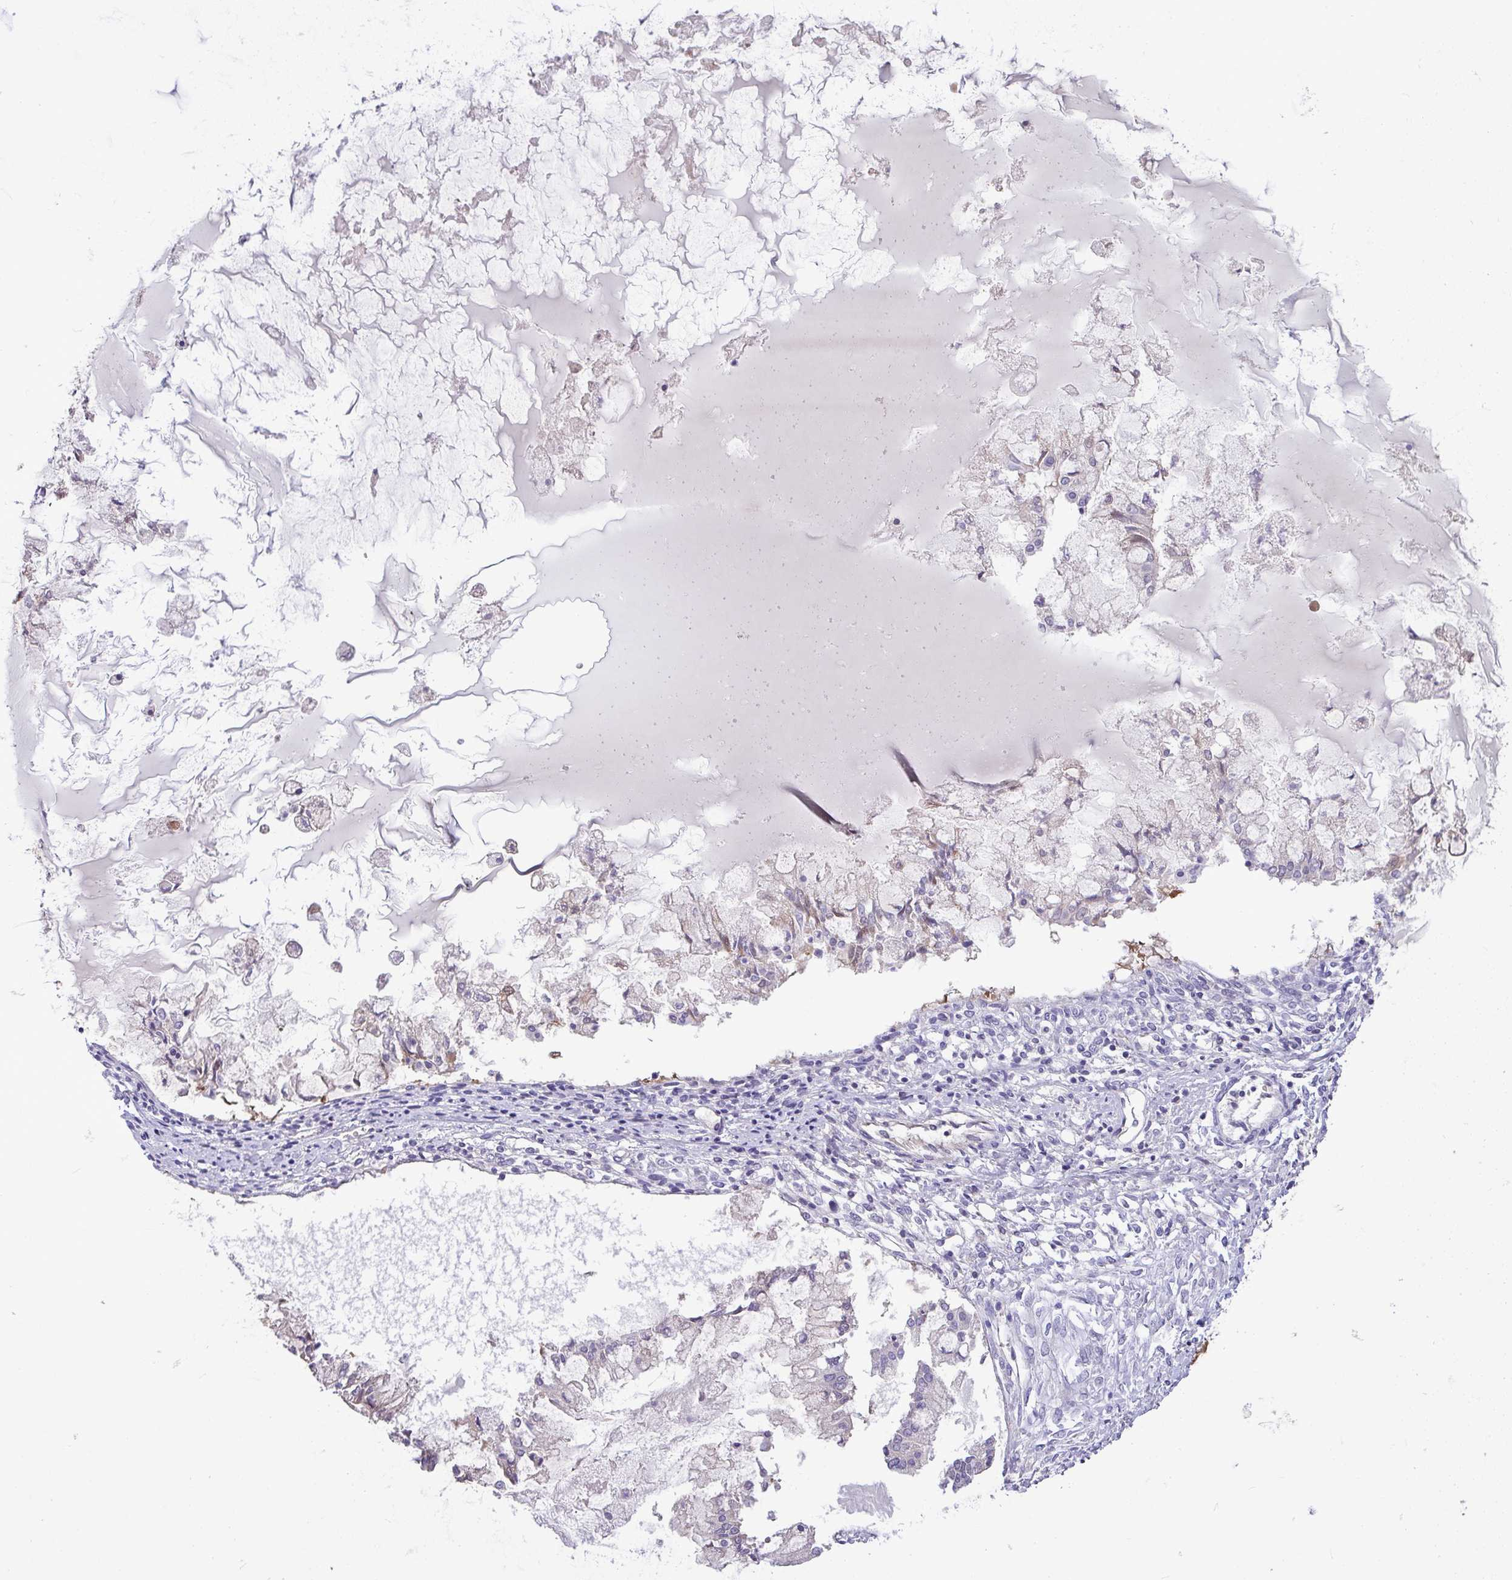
{"staining": {"intensity": "negative", "quantity": "none", "location": "none"}, "tissue": "ovarian cancer", "cell_type": "Tumor cells", "image_type": "cancer", "snomed": [{"axis": "morphology", "description": "Cystadenocarcinoma, mucinous, NOS"}, {"axis": "topography", "description": "Ovary"}], "caption": "DAB (3,3'-diaminobenzidine) immunohistochemical staining of ovarian cancer shows no significant staining in tumor cells.", "gene": "MOCS1", "patient": {"sex": "female", "age": 34}}